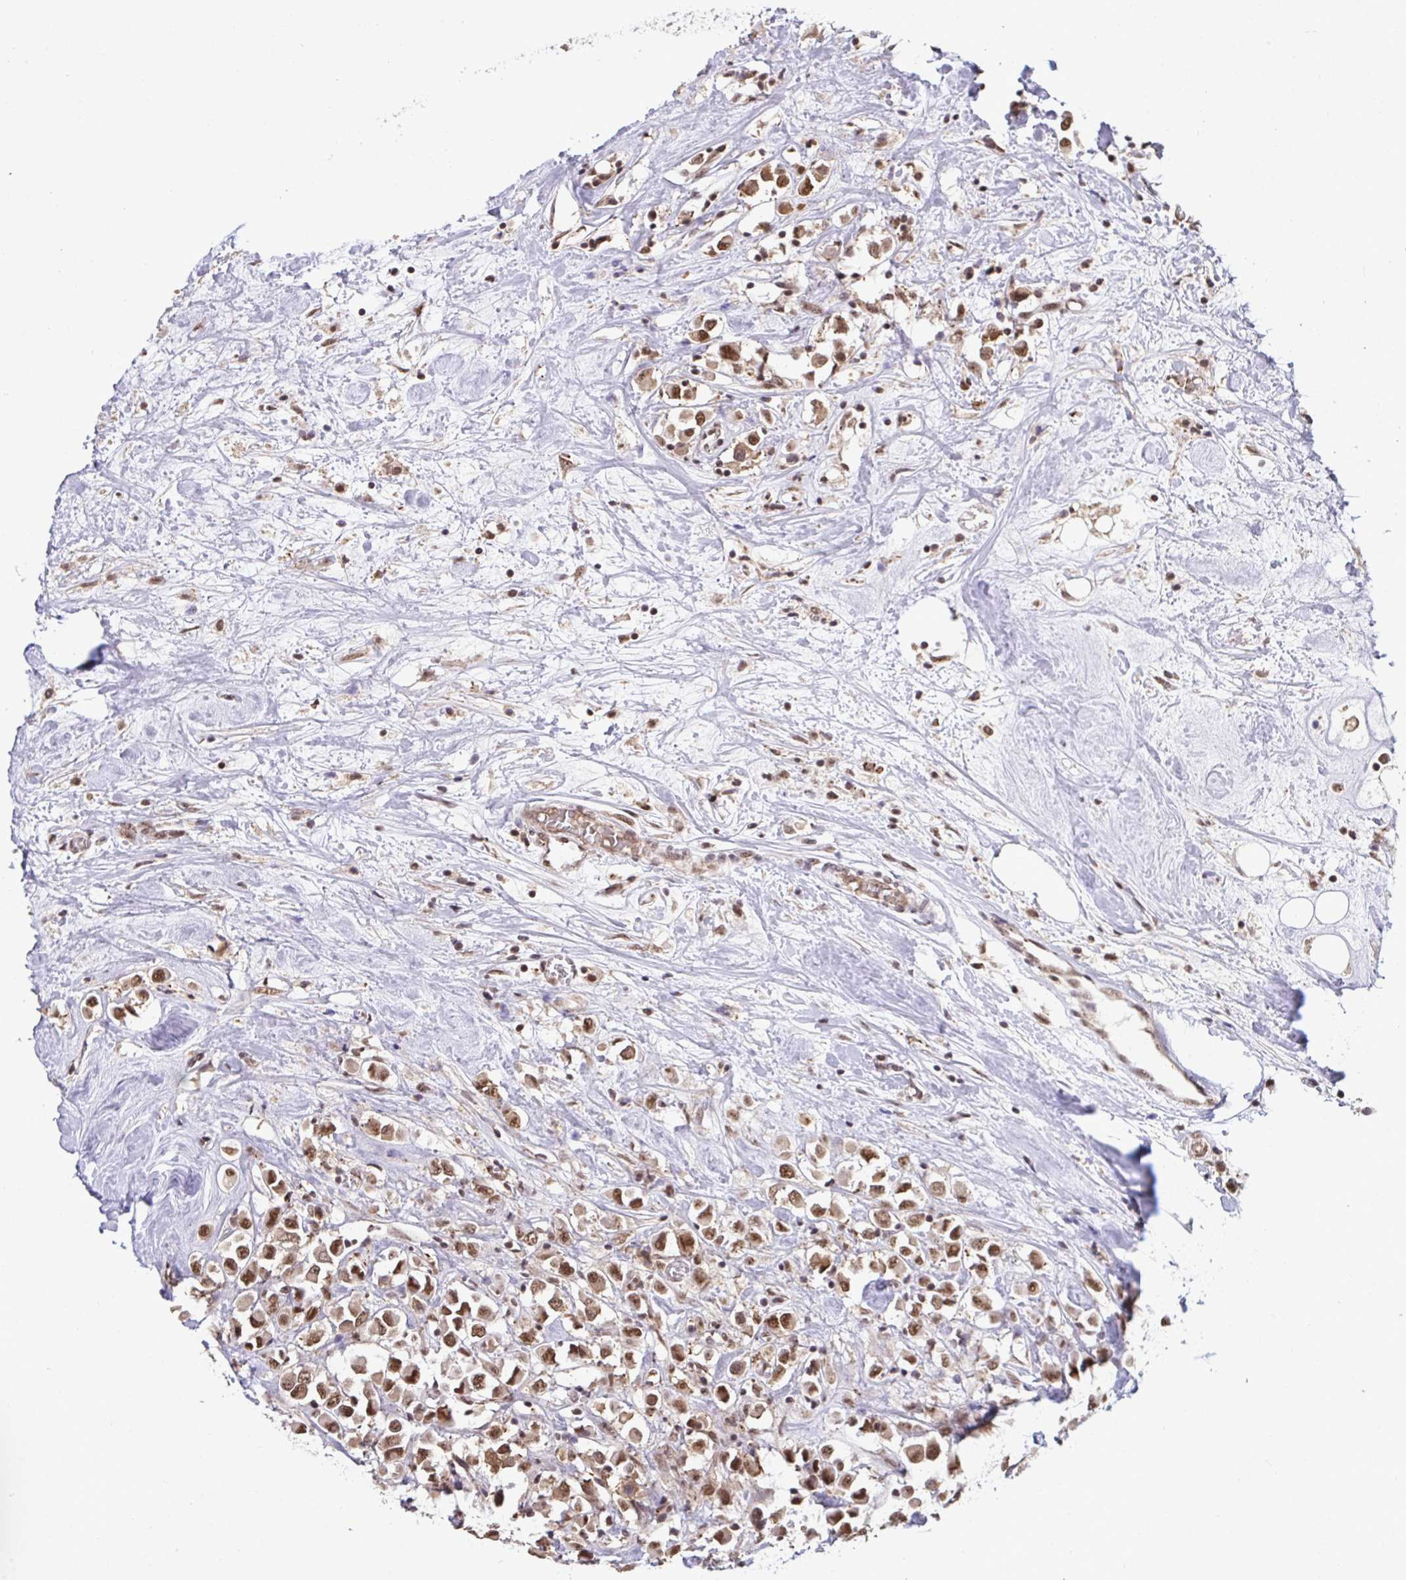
{"staining": {"intensity": "moderate", "quantity": ">75%", "location": "cytoplasmic/membranous,nuclear"}, "tissue": "breast cancer", "cell_type": "Tumor cells", "image_type": "cancer", "snomed": [{"axis": "morphology", "description": "Duct carcinoma"}, {"axis": "topography", "description": "Breast"}], "caption": "This is an image of immunohistochemistry staining of breast cancer, which shows moderate expression in the cytoplasmic/membranous and nuclear of tumor cells.", "gene": "PUF60", "patient": {"sex": "female", "age": 61}}